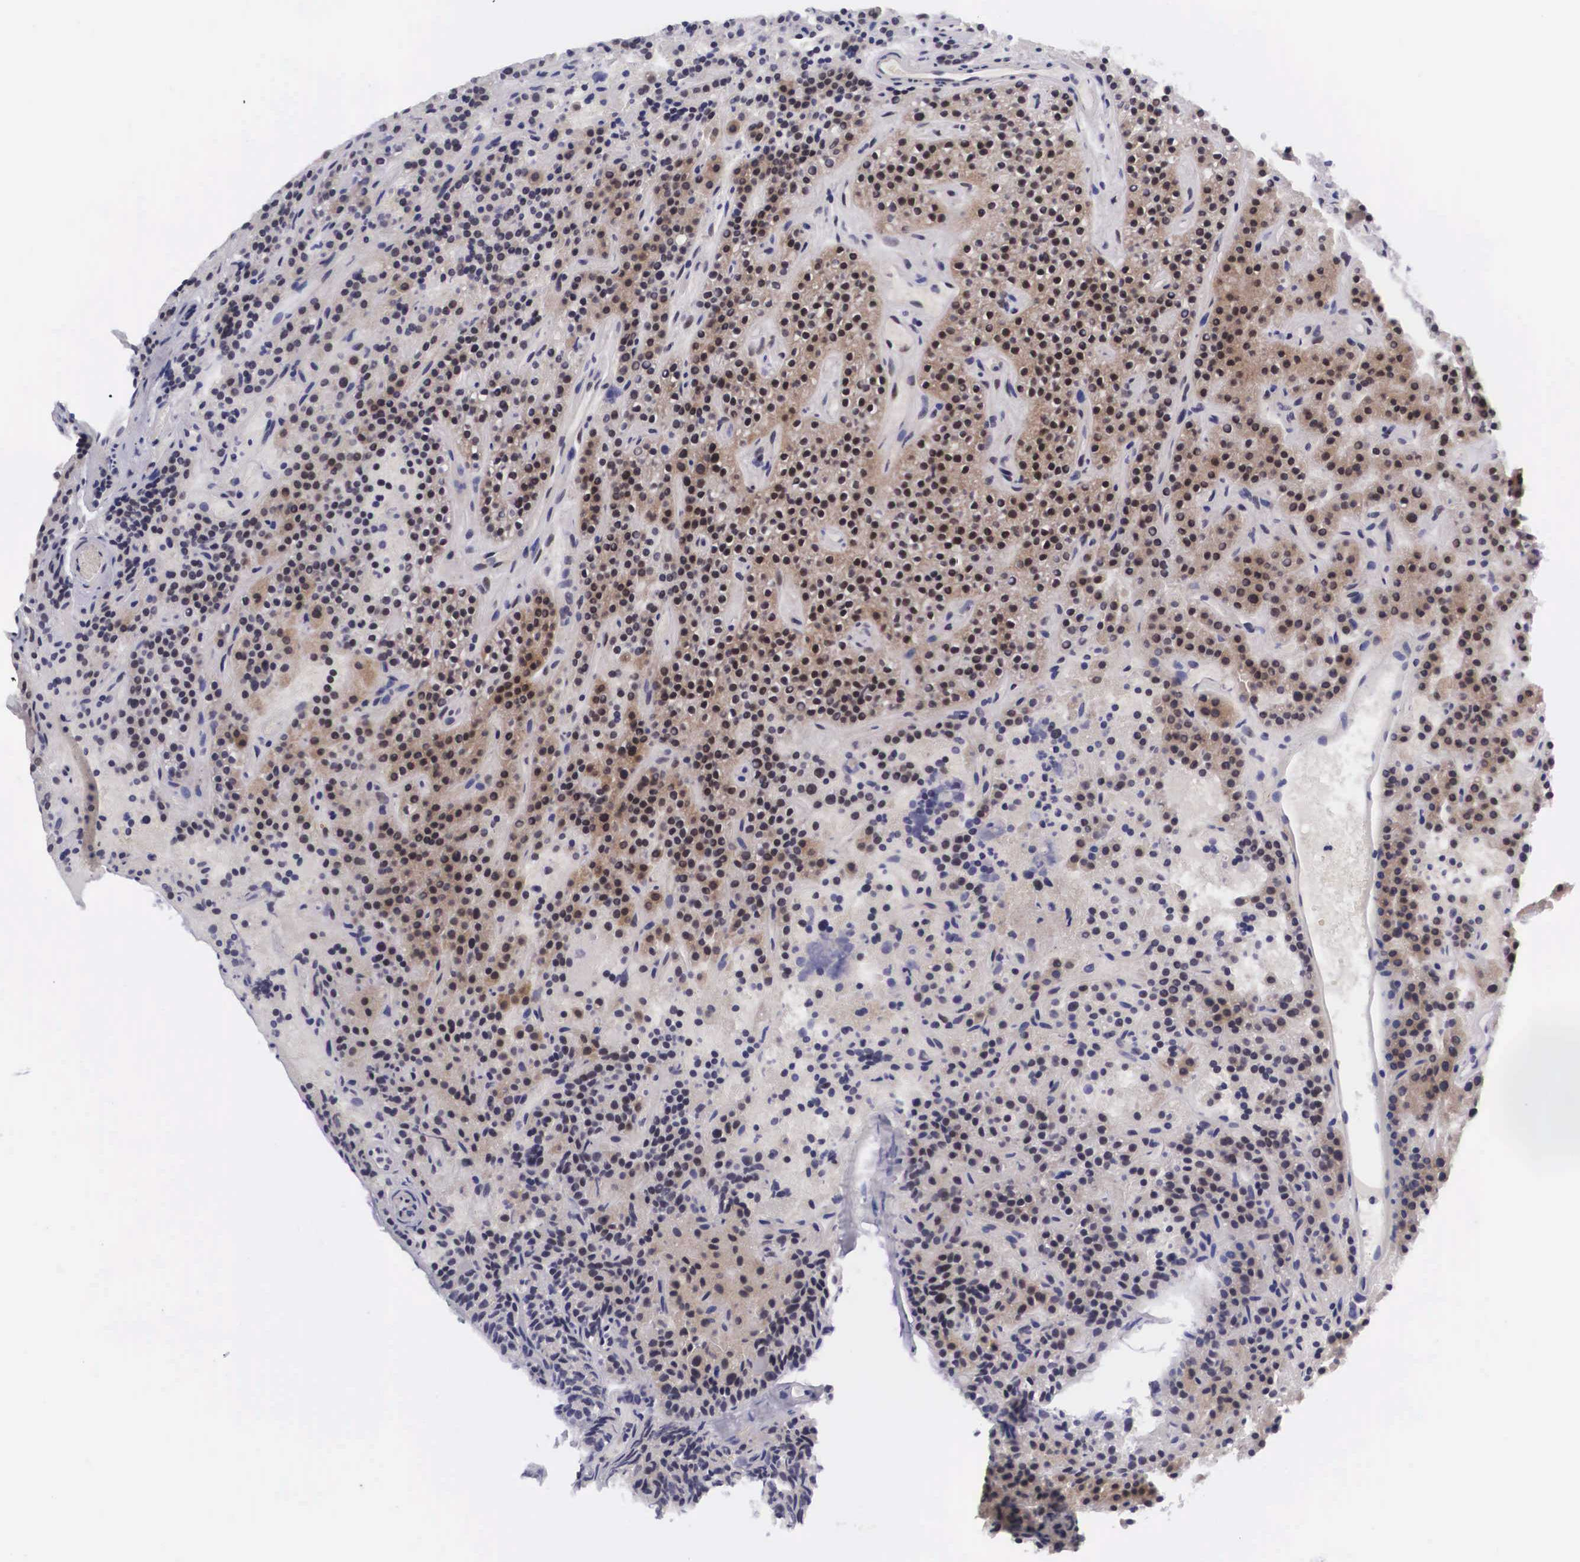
{"staining": {"intensity": "weak", "quantity": ">75%", "location": "cytoplasmic/membranous"}, "tissue": "parathyroid gland", "cell_type": "Glandular cells", "image_type": "normal", "snomed": [{"axis": "morphology", "description": "Normal tissue, NOS"}, {"axis": "topography", "description": "Parathyroid gland"}], "caption": "Protein positivity by immunohistochemistry exhibits weak cytoplasmic/membranous expression in about >75% of glandular cells in unremarkable parathyroid gland.", "gene": "EMID1", "patient": {"sex": "male", "age": 71}}